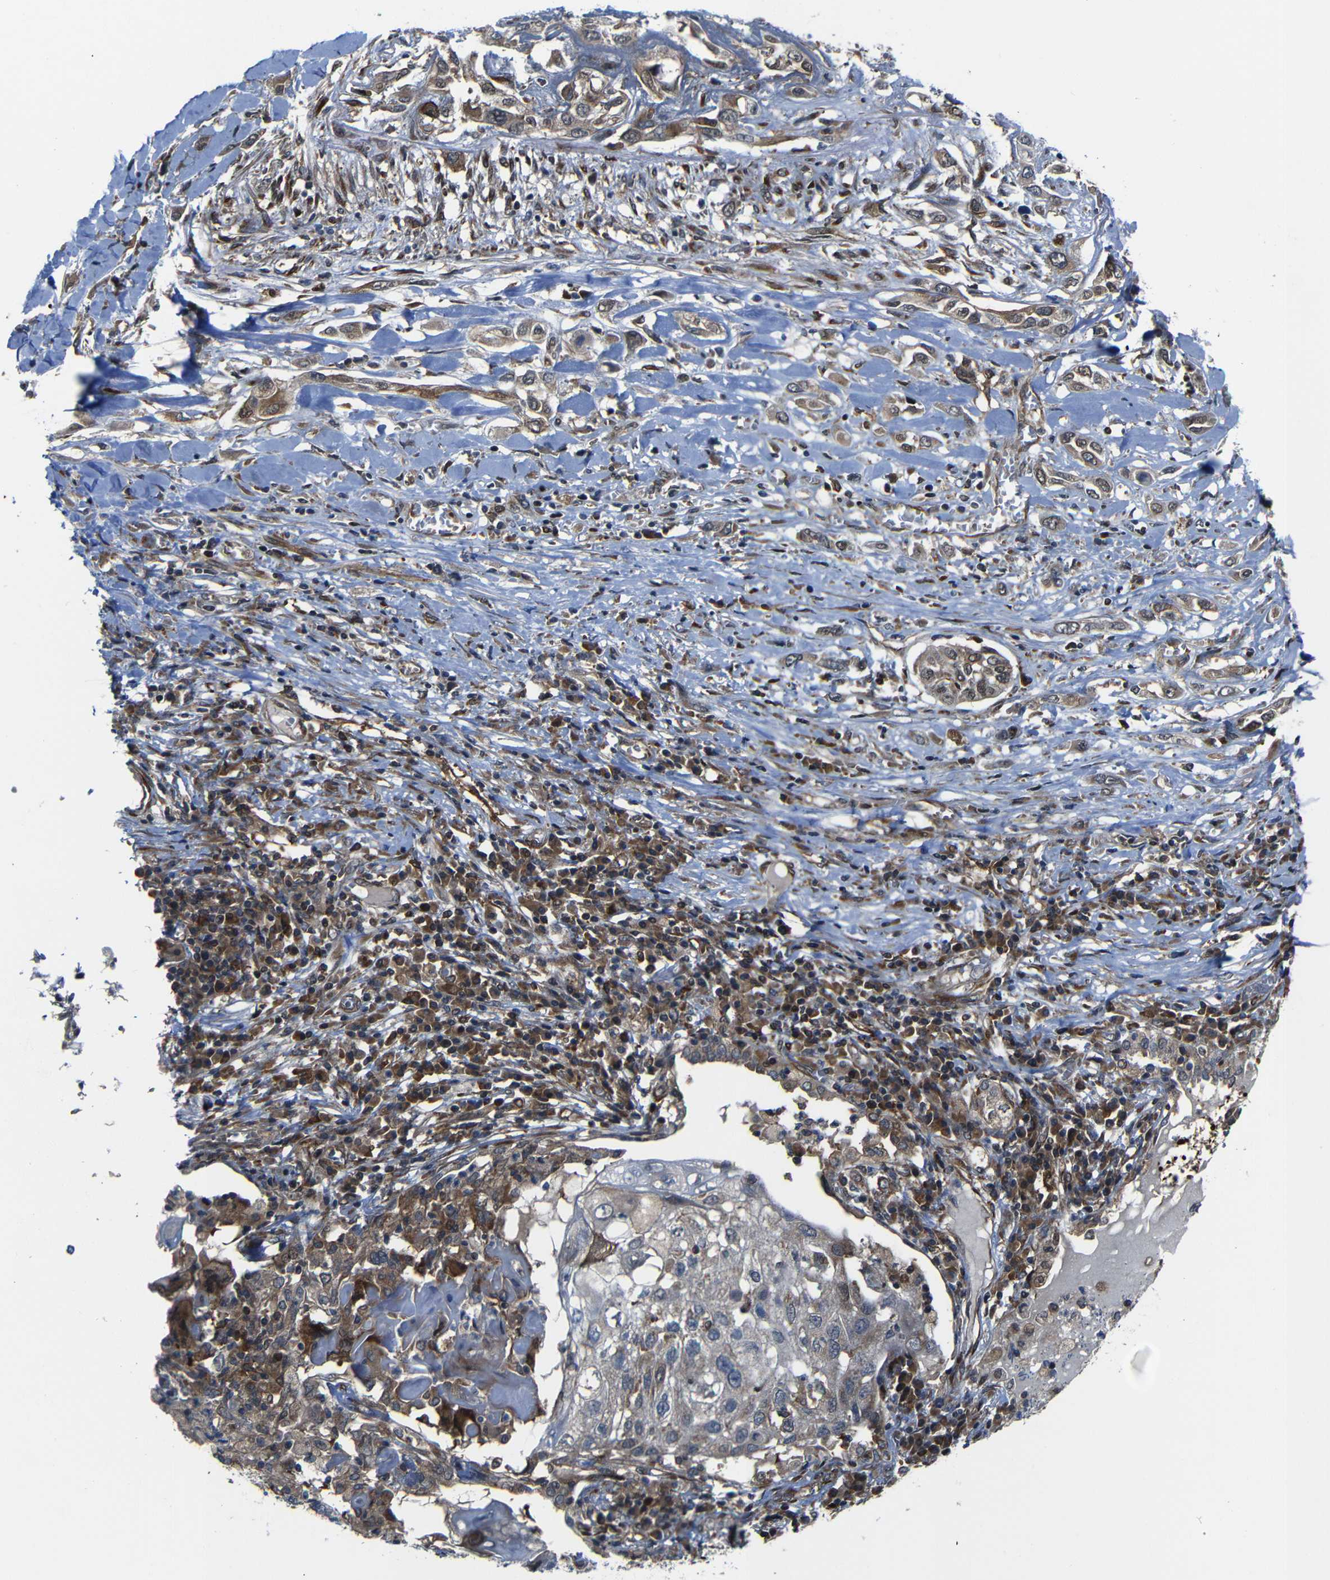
{"staining": {"intensity": "moderate", "quantity": "25%-75%", "location": "cytoplasmic/membranous"}, "tissue": "lung cancer", "cell_type": "Tumor cells", "image_type": "cancer", "snomed": [{"axis": "morphology", "description": "Squamous cell carcinoma, NOS"}, {"axis": "topography", "description": "Lung"}], "caption": "A medium amount of moderate cytoplasmic/membranous staining is present in approximately 25%-75% of tumor cells in lung cancer (squamous cell carcinoma) tissue. (IHC, brightfield microscopy, high magnification).", "gene": "KIAA0513", "patient": {"sex": "male", "age": 71}}